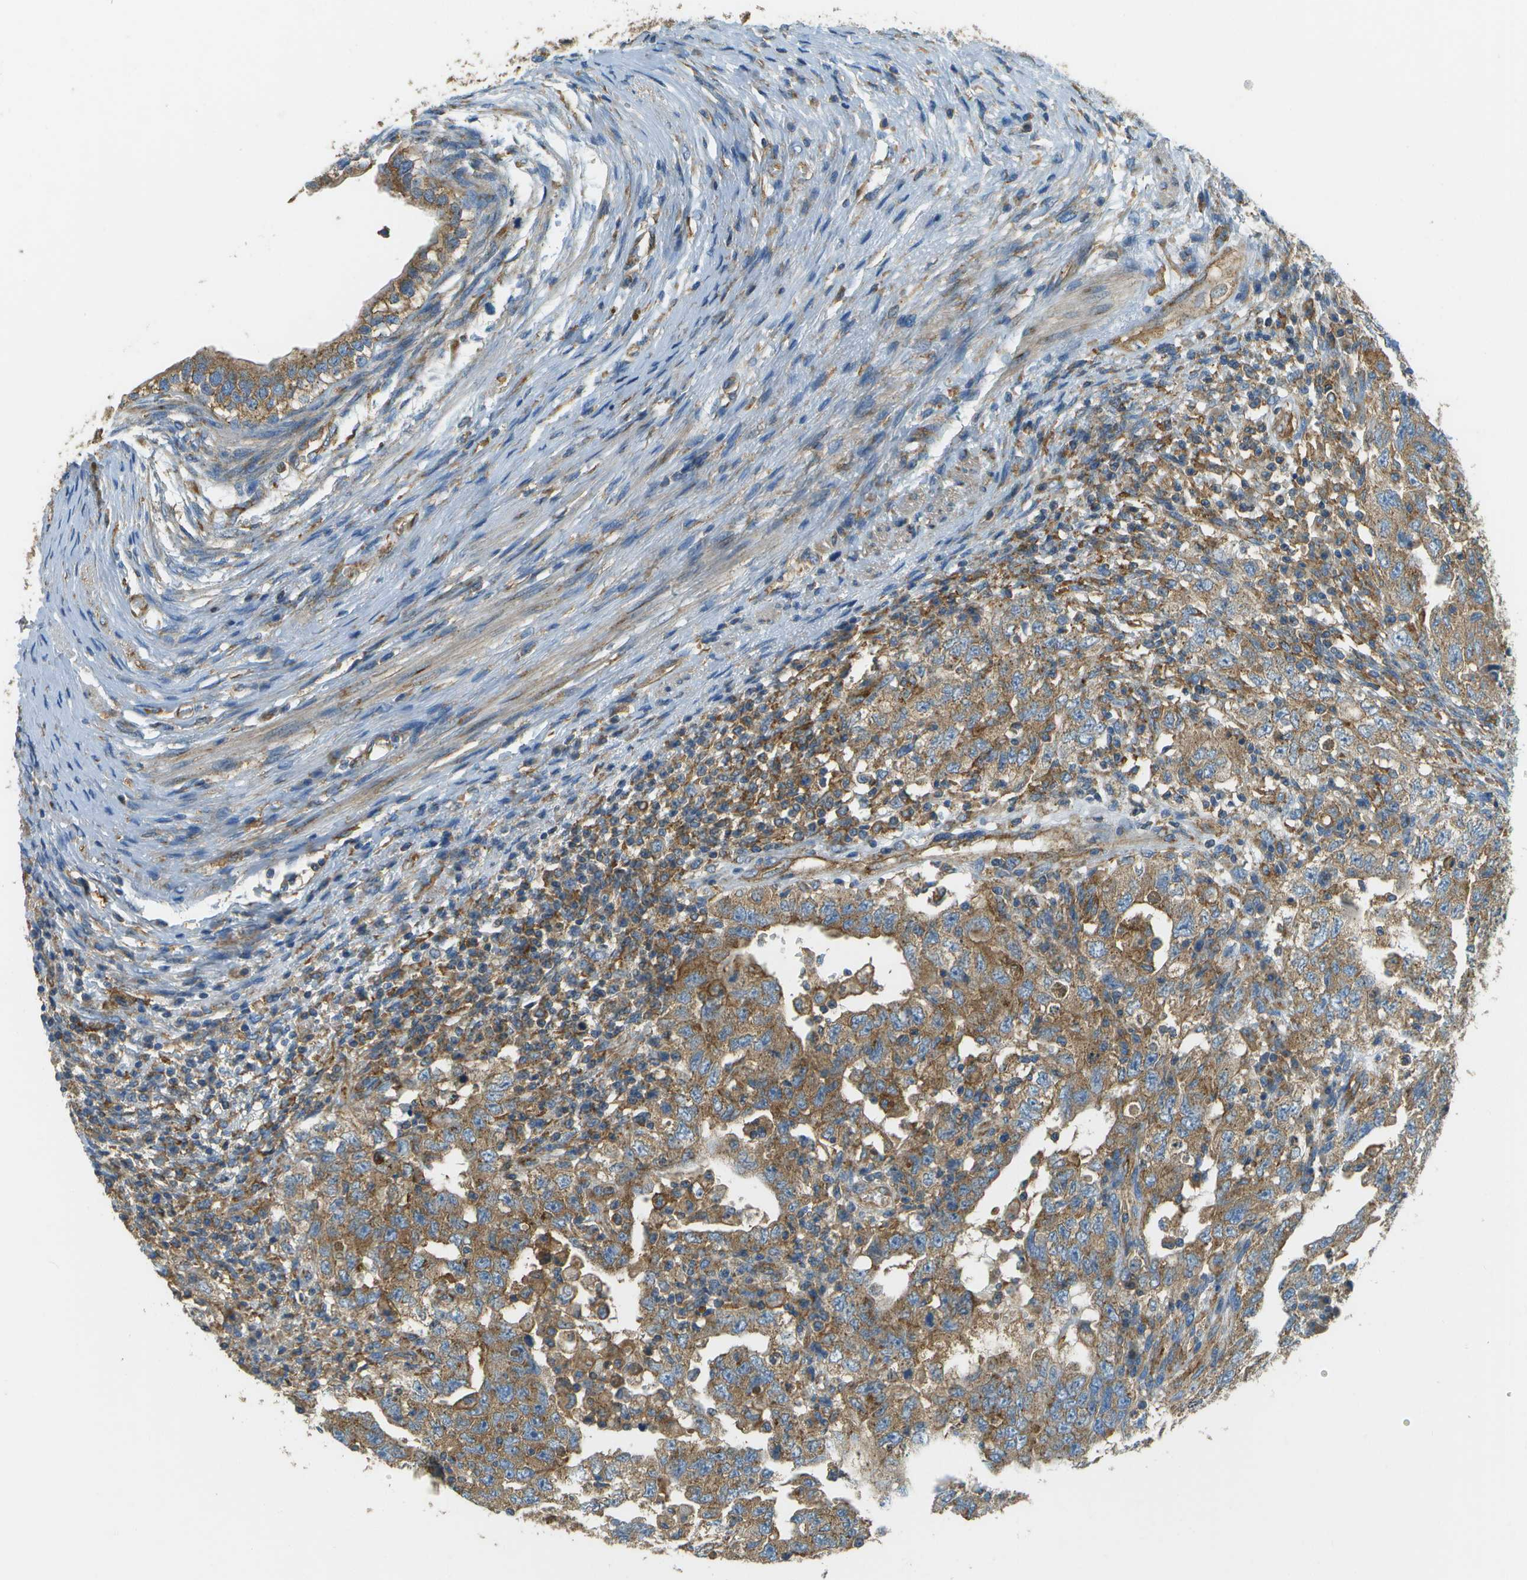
{"staining": {"intensity": "moderate", "quantity": ">75%", "location": "cytoplasmic/membranous"}, "tissue": "testis cancer", "cell_type": "Tumor cells", "image_type": "cancer", "snomed": [{"axis": "morphology", "description": "Carcinoma, Embryonal, NOS"}, {"axis": "topography", "description": "Testis"}], "caption": "Tumor cells exhibit moderate cytoplasmic/membranous staining in approximately >75% of cells in testis cancer (embryonal carcinoma).", "gene": "CLTC", "patient": {"sex": "male", "age": 26}}